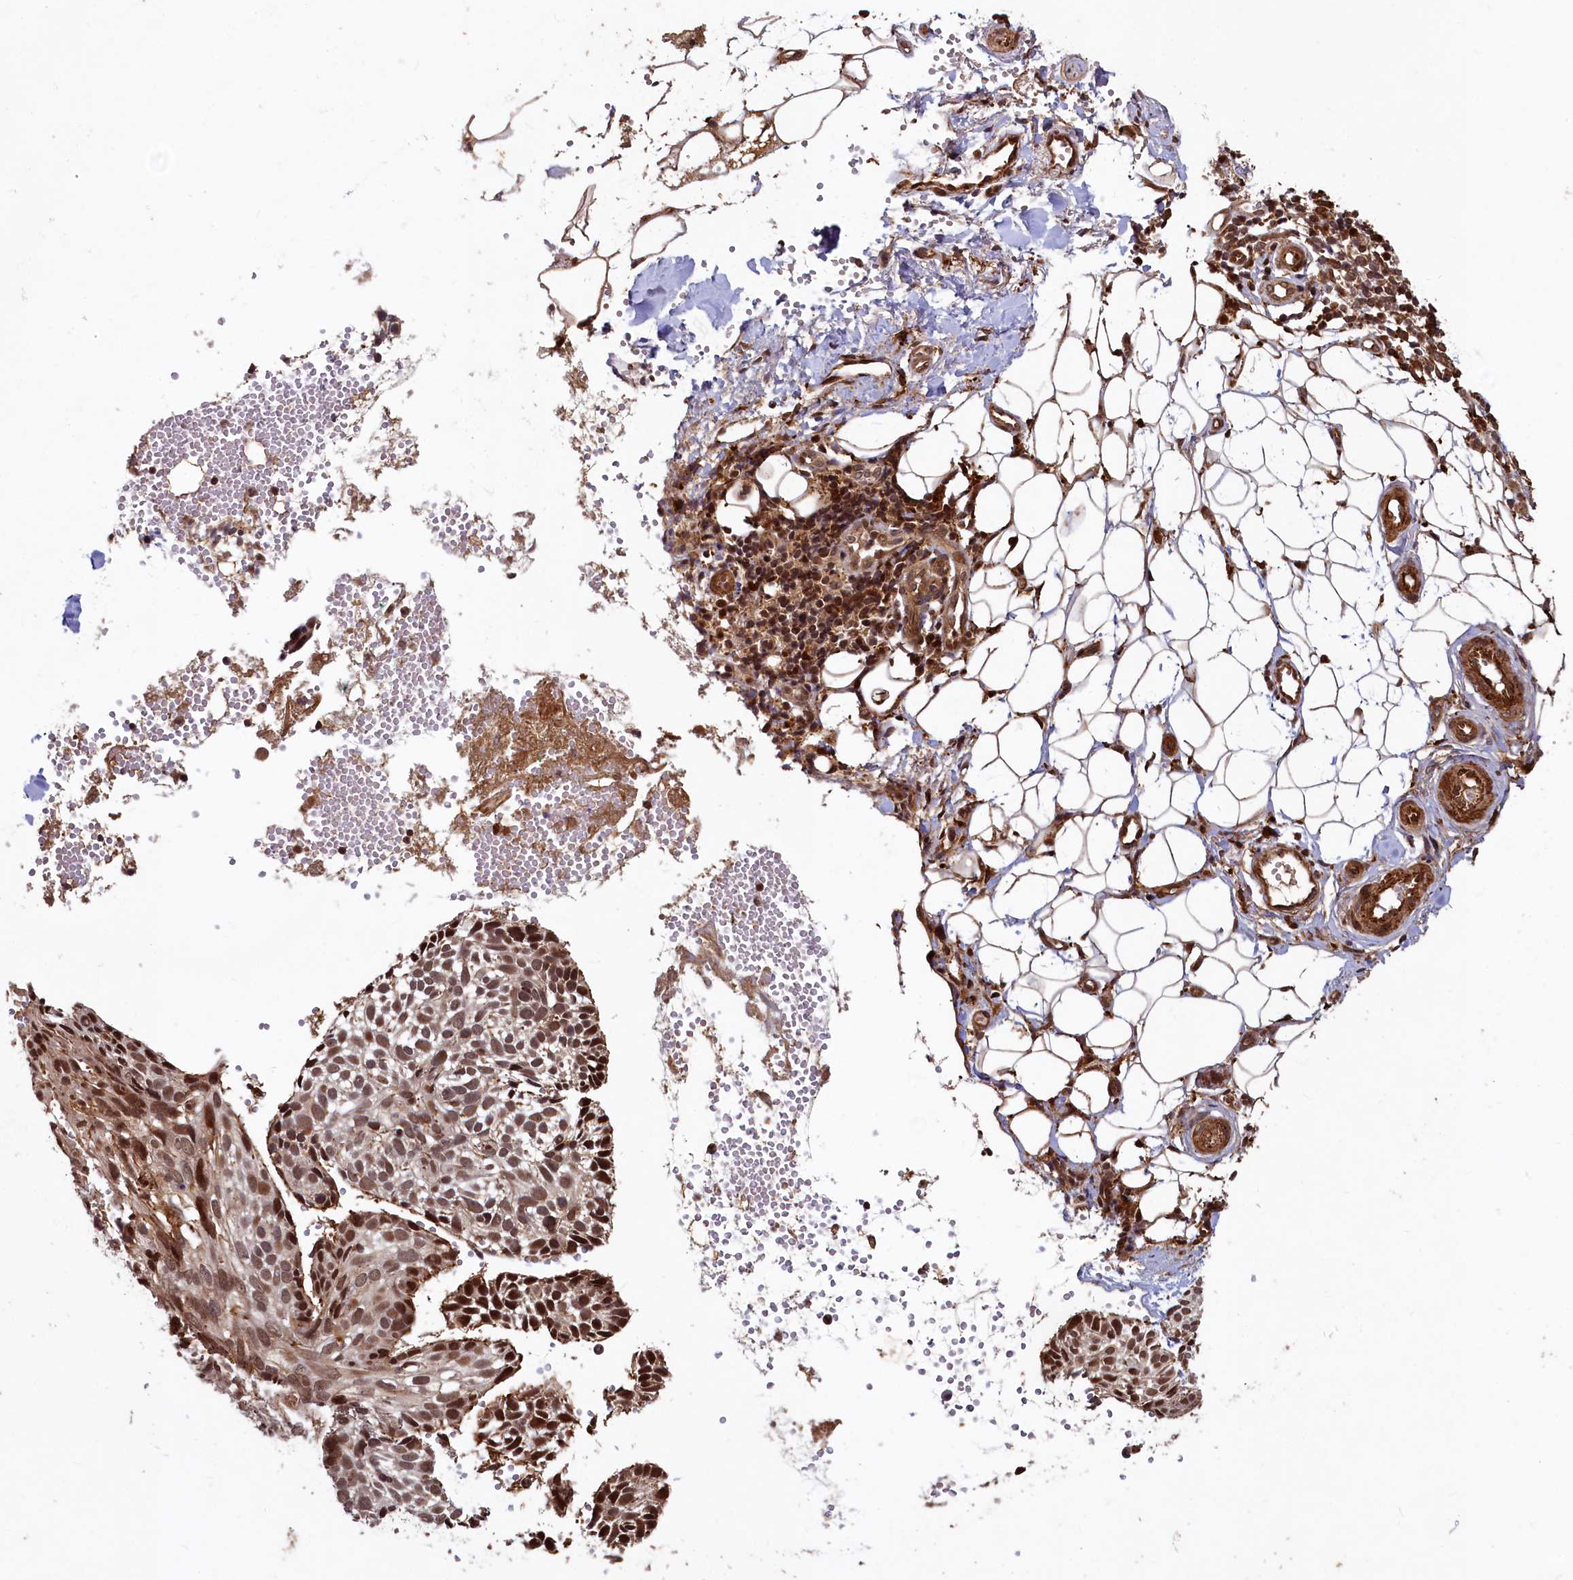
{"staining": {"intensity": "moderate", "quantity": ">75%", "location": "nuclear"}, "tissue": "skin cancer", "cell_type": "Tumor cells", "image_type": "cancer", "snomed": [{"axis": "morphology", "description": "Normal tissue, NOS"}, {"axis": "morphology", "description": "Basal cell carcinoma"}, {"axis": "topography", "description": "Skin"}], "caption": "Immunohistochemical staining of human skin cancer shows medium levels of moderate nuclear expression in about >75% of tumor cells.", "gene": "TRIM23", "patient": {"sex": "male", "age": 66}}